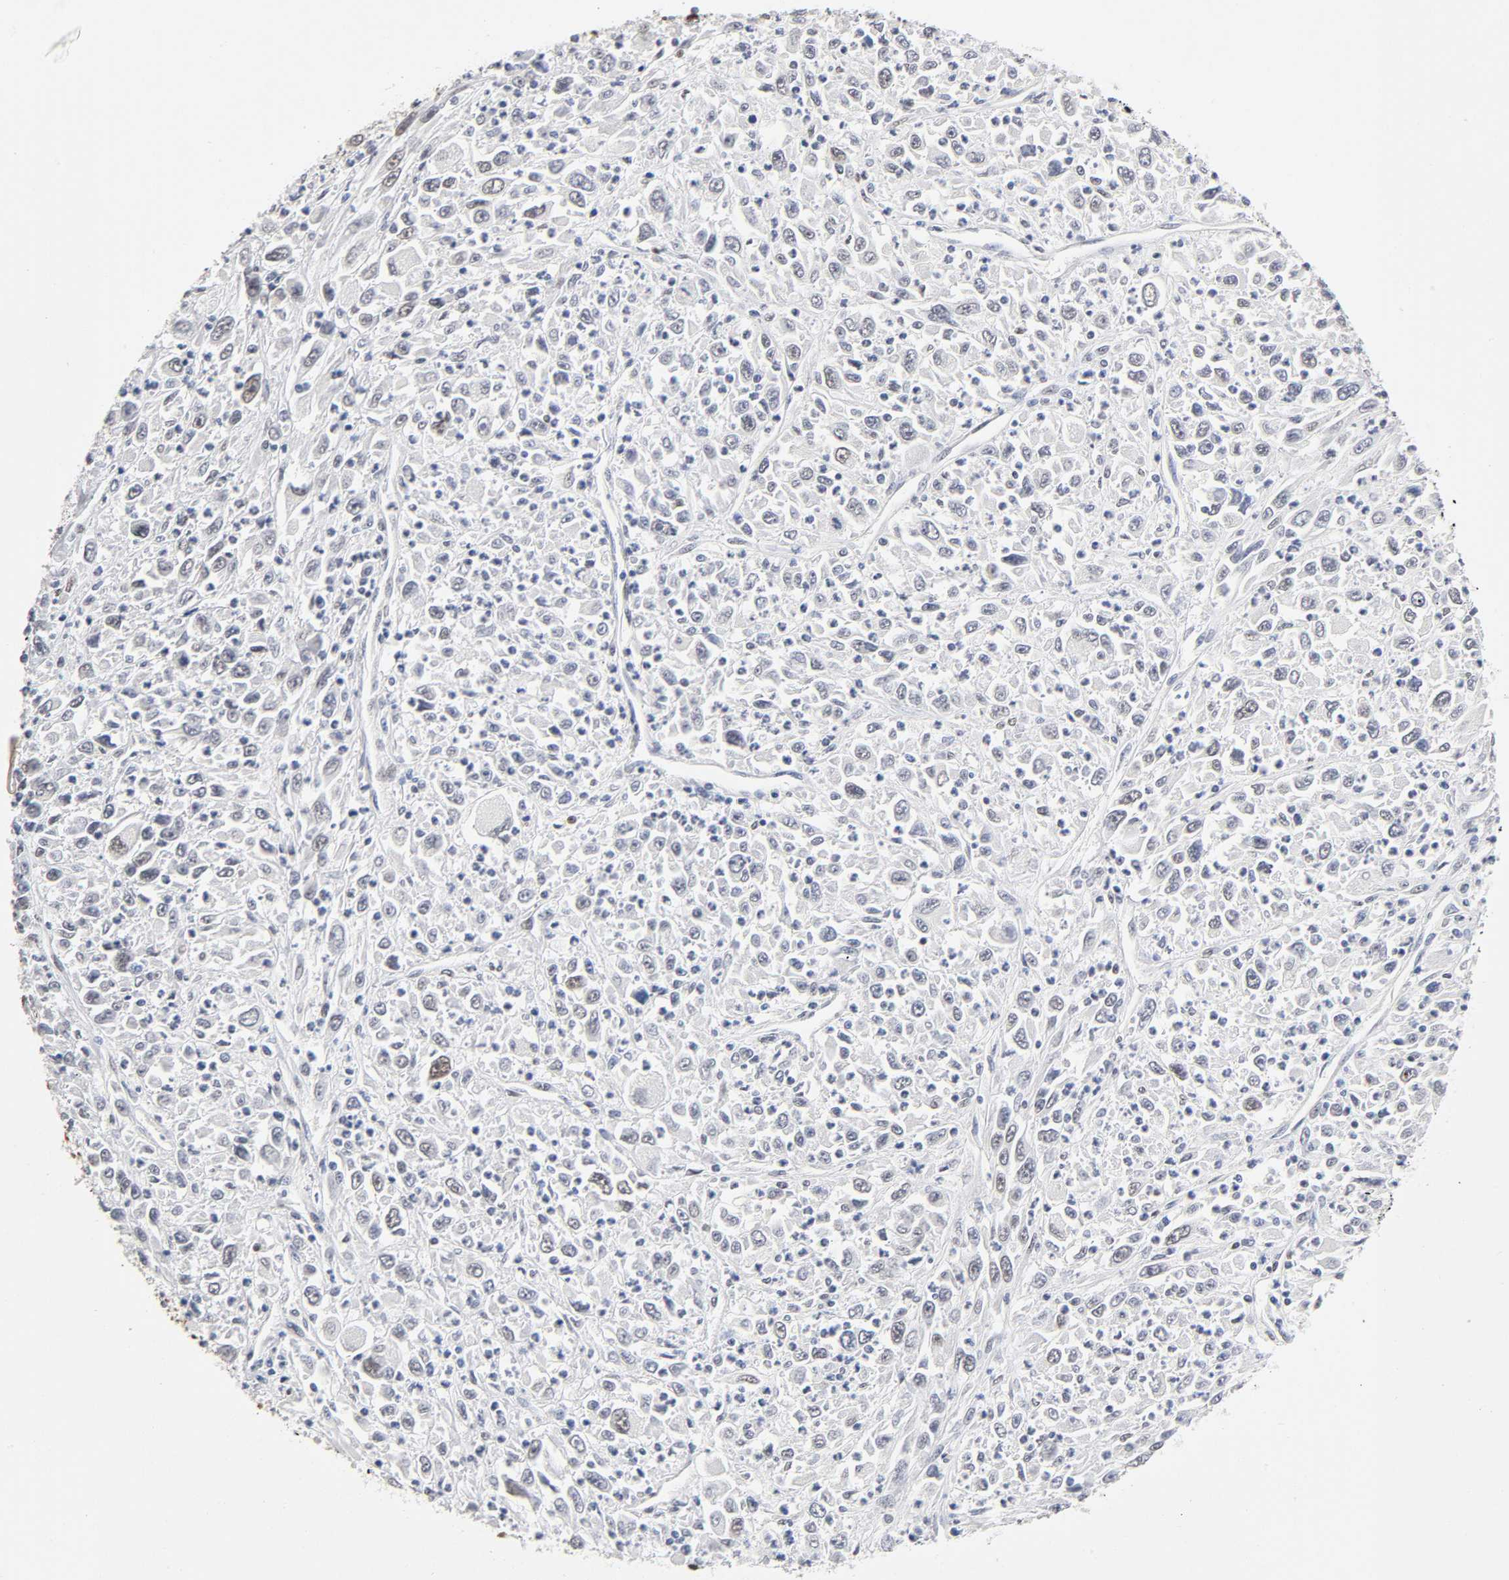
{"staining": {"intensity": "strong", "quantity": ">75%", "location": "nuclear"}, "tissue": "melanoma", "cell_type": "Tumor cells", "image_type": "cancer", "snomed": [{"axis": "morphology", "description": "Malignant melanoma, Metastatic site"}, {"axis": "topography", "description": "Skin"}], "caption": "Protein analysis of melanoma tissue shows strong nuclear staining in about >75% of tumor cells.", "gene": "NR3C1", "patient": {"sex": "female", "age": 56}}